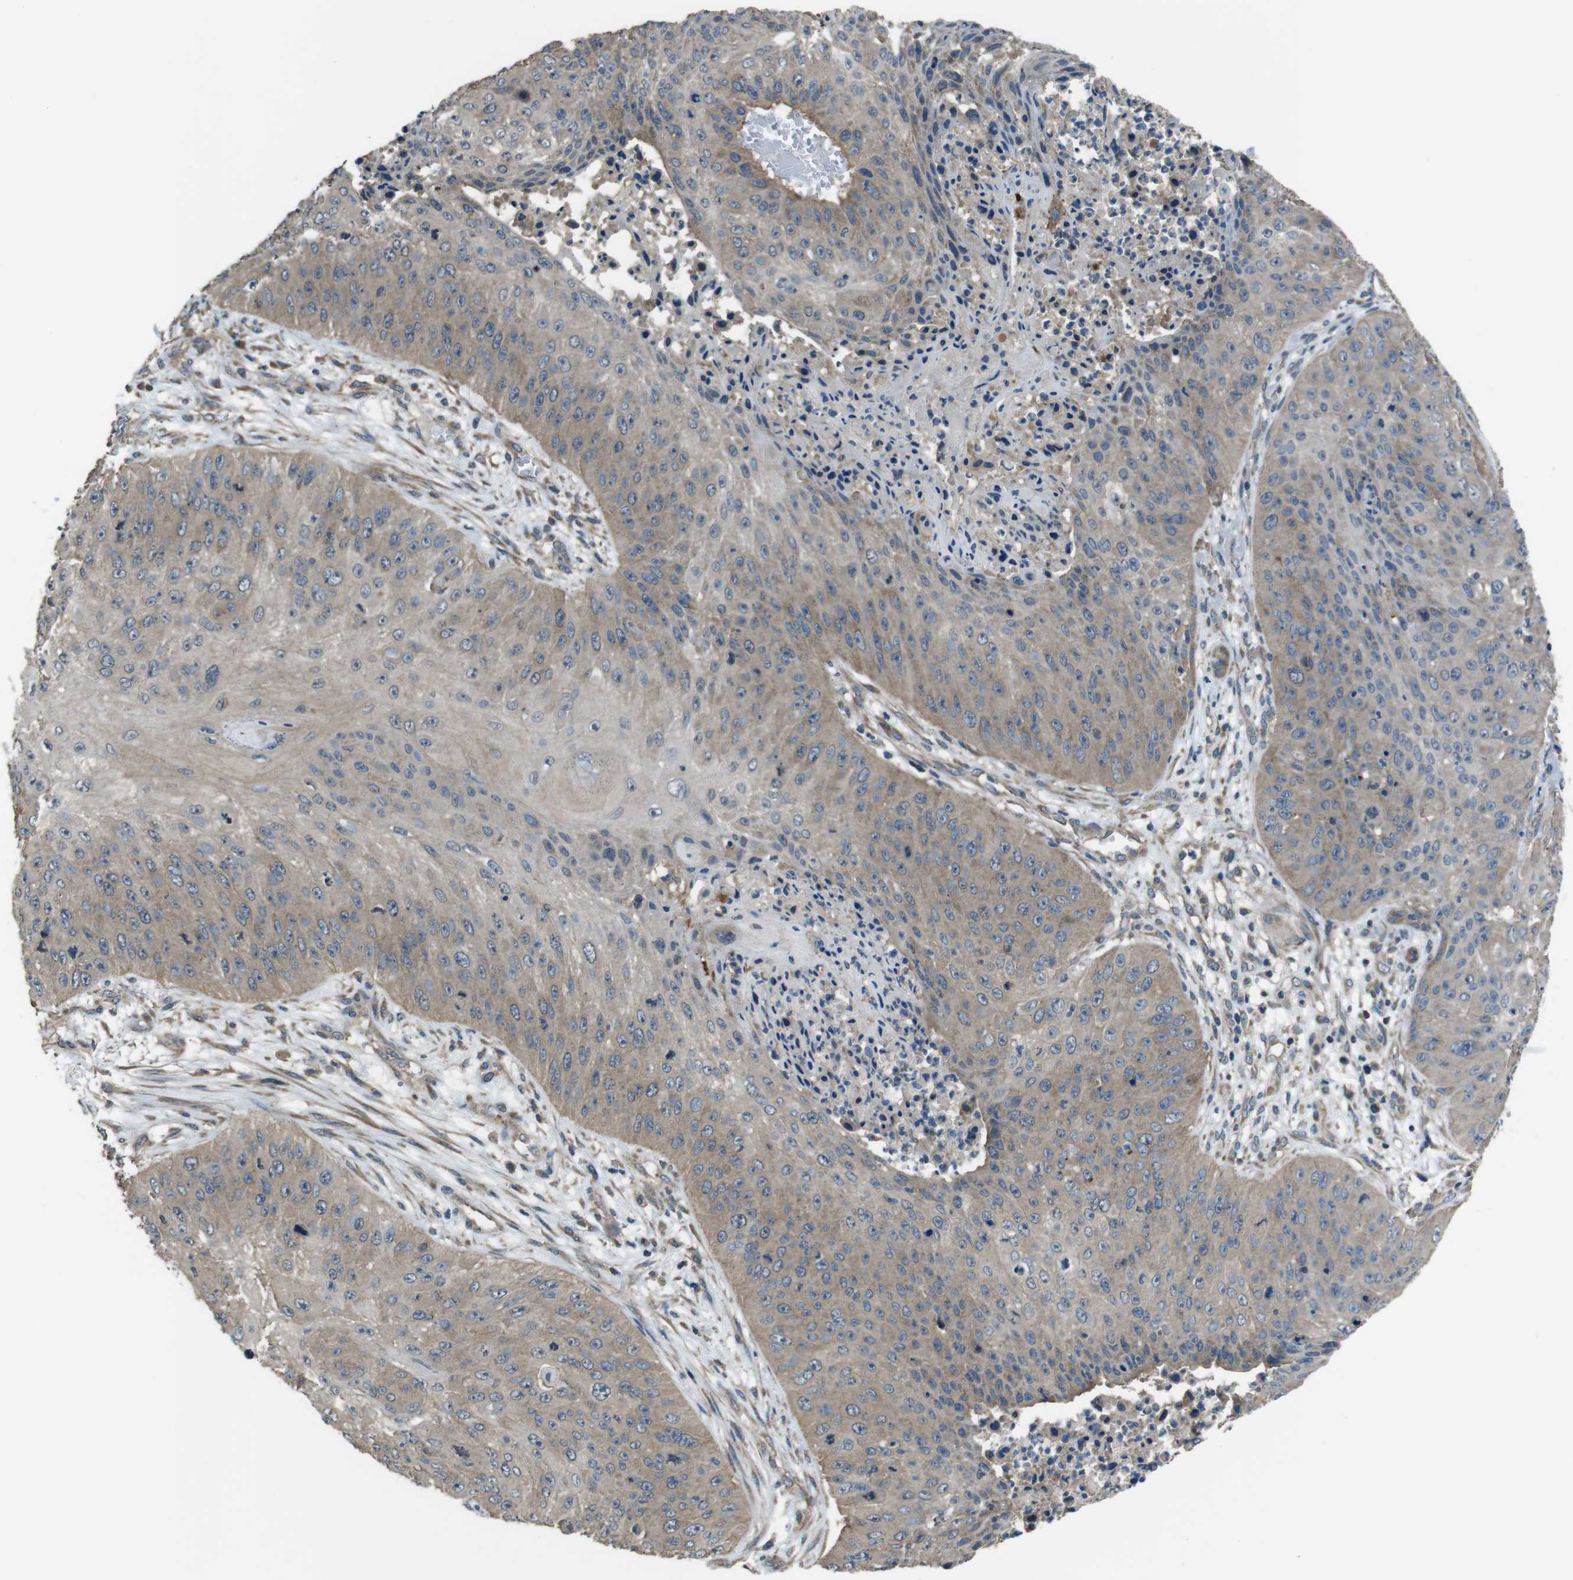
{"staining": {"intensity": "weak", "quantity": ">75%", "location": "cytoplasmic/membranous"}, "tissue": "skin cancer", "cell_type": "Tumor cells", "image_type": "cancer", "snomed": [{"axis": "morphology", "description": "Squamous cell carcinoma, NOS"}, {"axis": "topography", "description": "Skin"}], "caption": "An immunohistochemistry micrograph of tumor tissue is shown. Protein staining in brown labels weak cytoplasmic/membranous positivity in skin cancer within tumor cells.", "gene": "FUT2", "patient": {"sex": "female", "age": 80}}